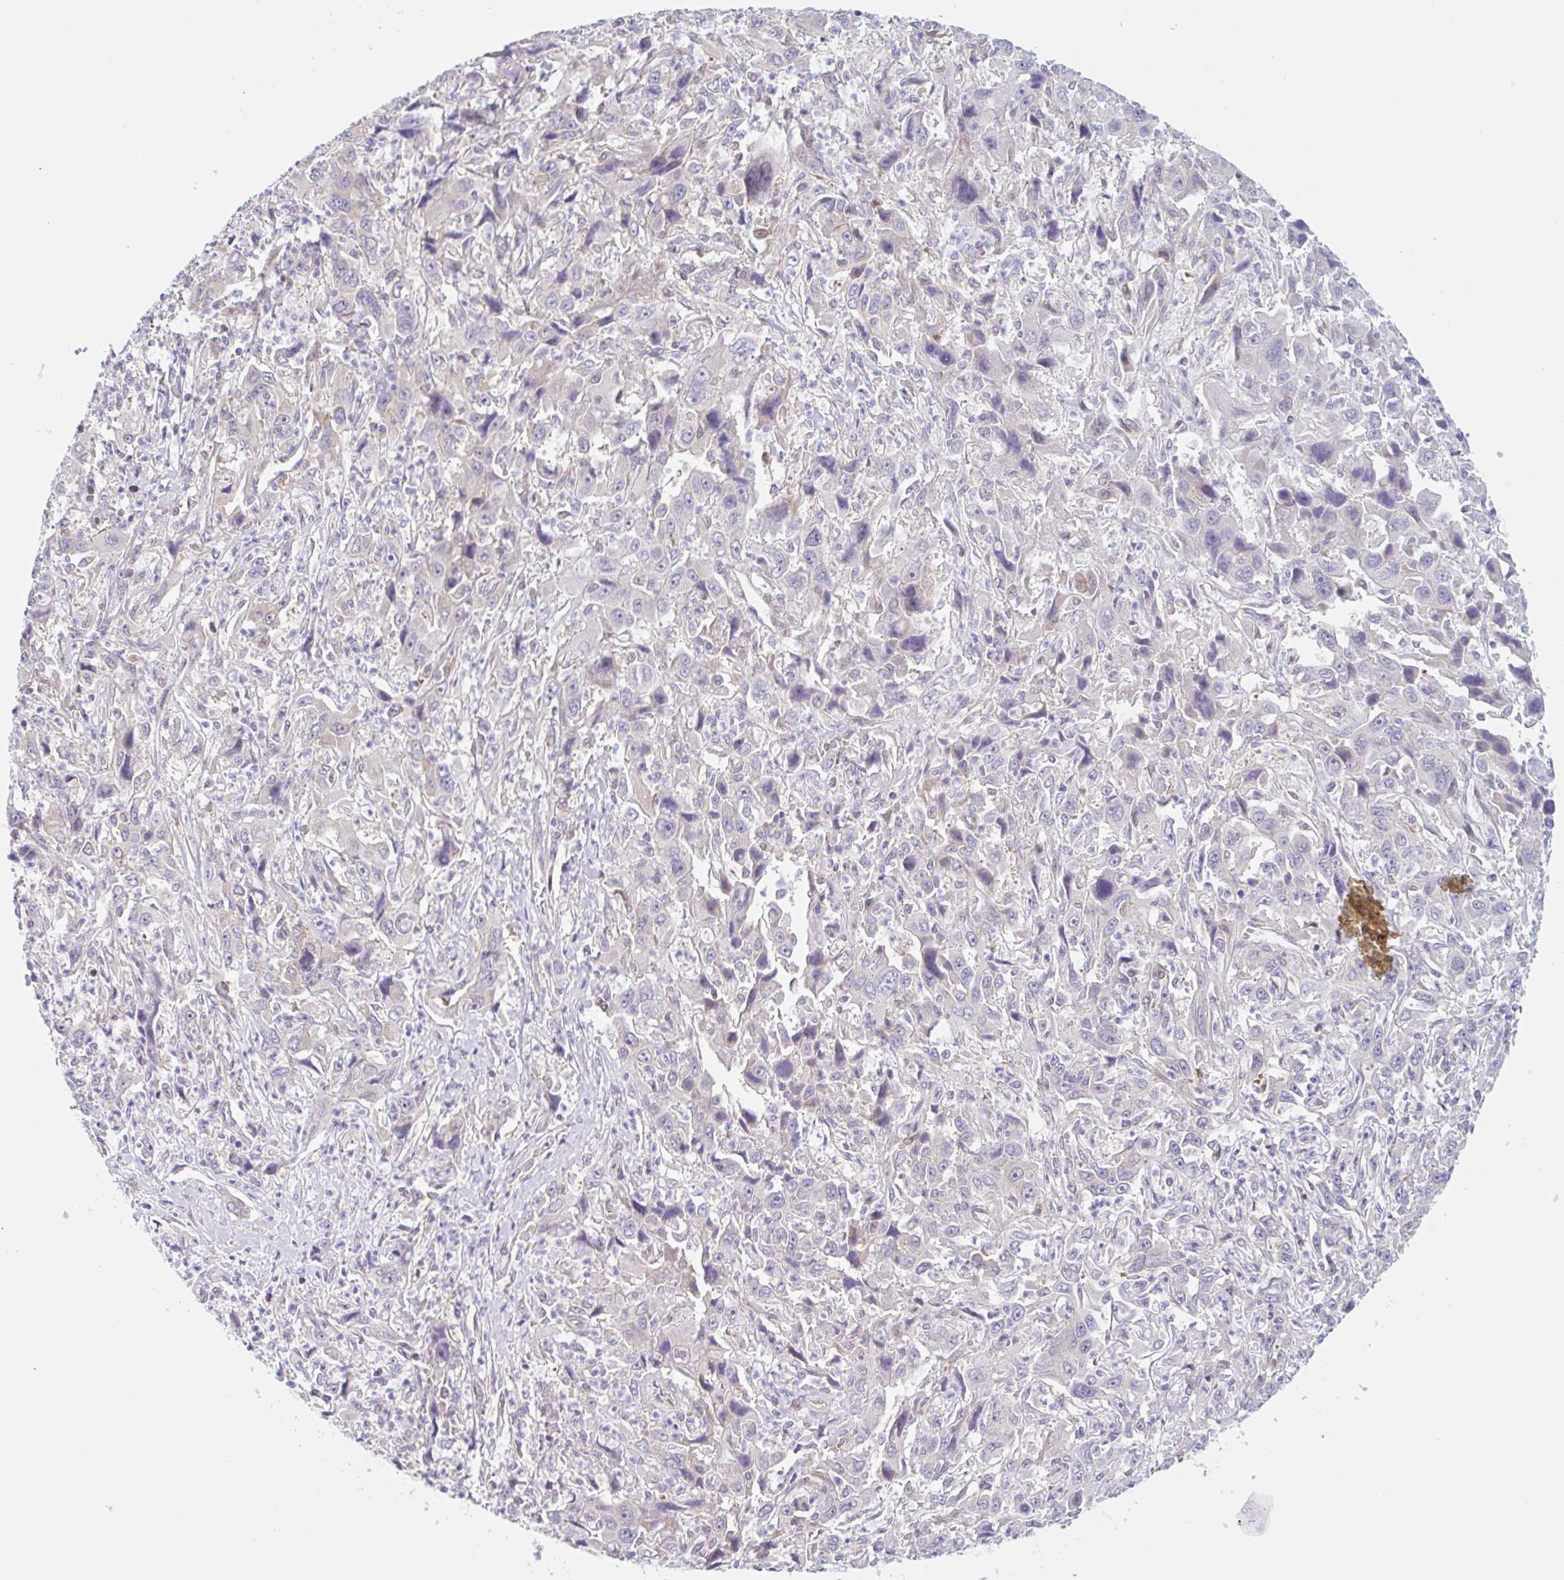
{"staining": {"intensity": "weak", "quantity": "<25%", "location": "cytoplasmic/membranous"}, "tissue": "liver cancer", "cell_type": "Tumor cells", "image_type": "cancer", "snomed": [{"axis": "morphology", "description": "Carcinoma, Hepatocellular, NOS"}, {"axis": "topography", "description": "Liver"}], "caption": "An immunohistochemistry histopathology image of liver cancer is shown. There is no staining in tumor cells of liver cancer. (Stains: DAB (3,3'-diaminobenzidine) IHC with hematoxylin counter stain, Microscopy: brightfield microscopy at high magnification).", "gene": "TBPL2", "patient": {"sex": "male", "age": 63}}